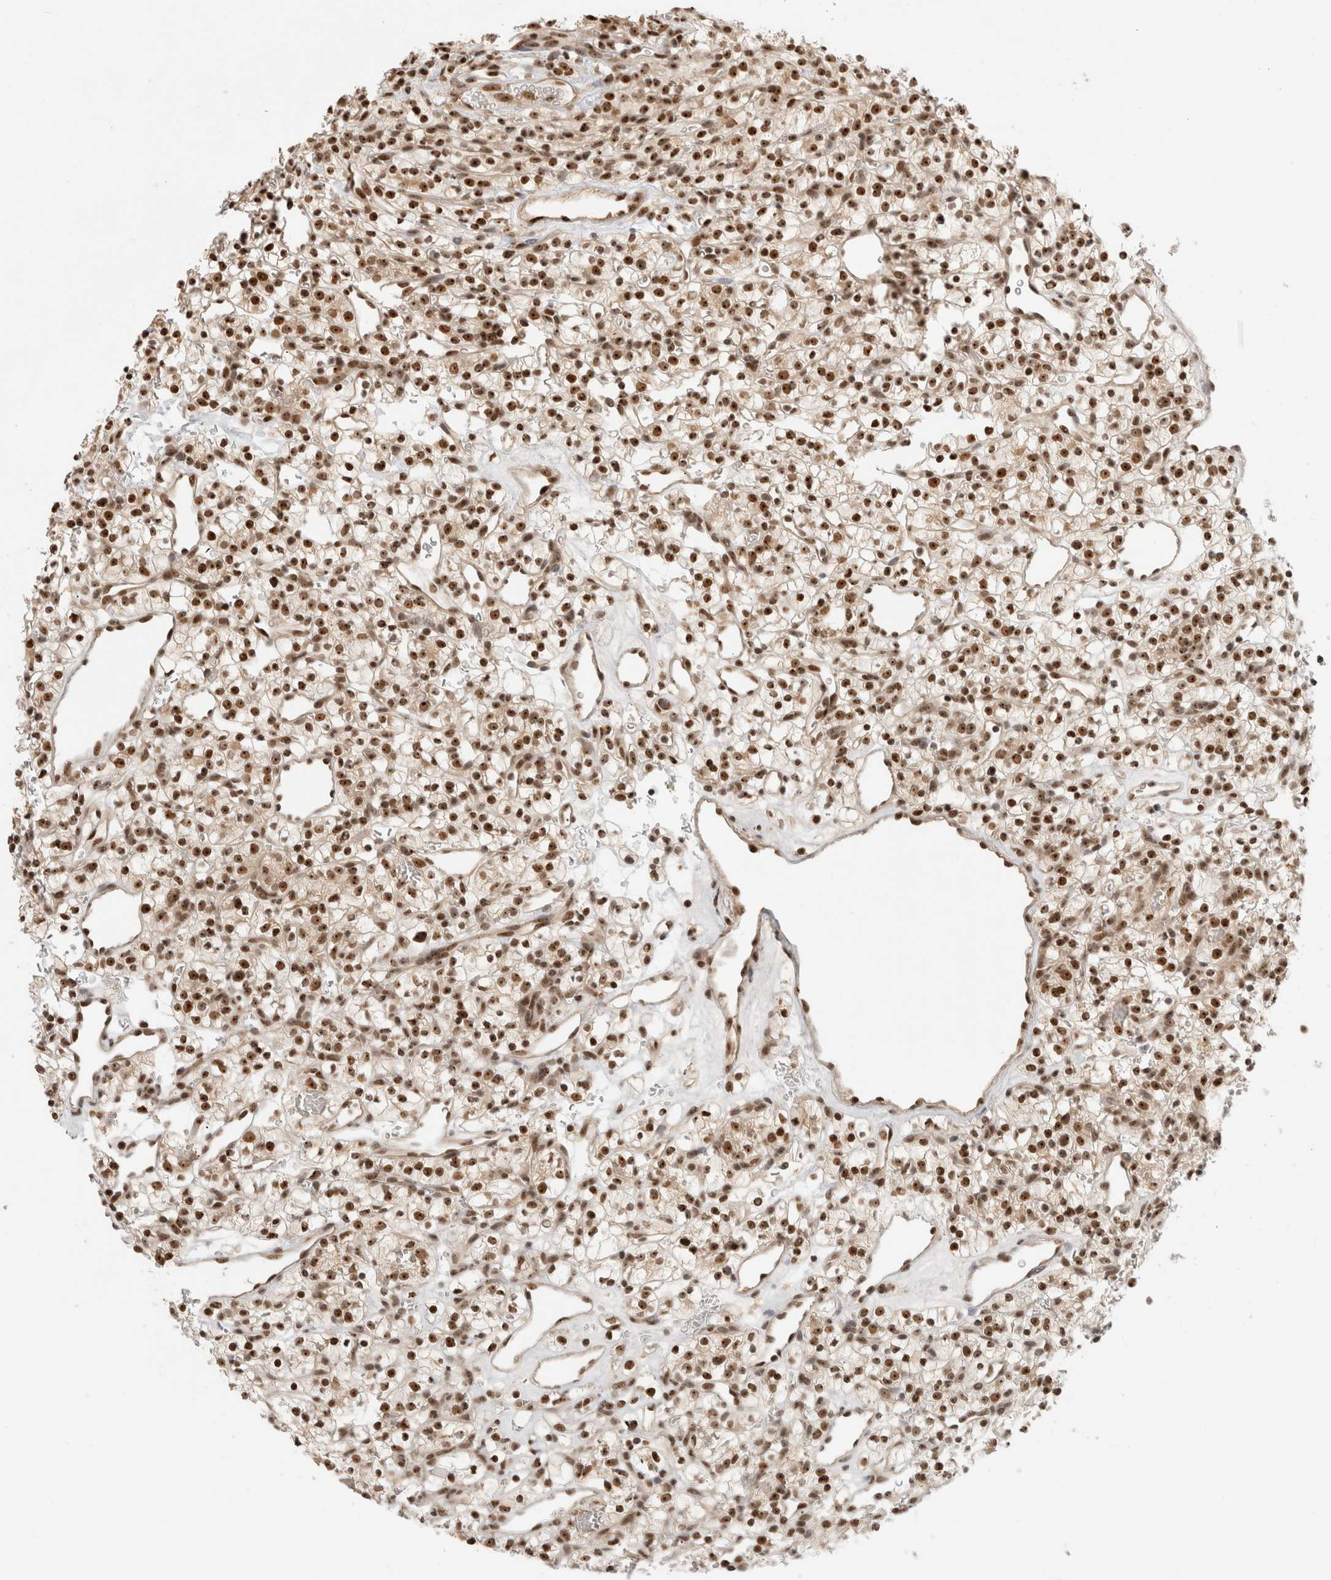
{"staining": {"intensity": "strong", "quantity": ">75%", "location": "nuclear"}, "tissue": "renal cancer", "cell_type": "Tumor cells", "image_type": "cancer", "snomed": [{"axis": "morphology", "description": "Adenocarcinoma, NOS"}, {"axis": "topography", "description": "Kidney"}], "caption": "The histopathology image displays a brown stain indicating the presence of a protein in the nuclear of tumor cells in renal cancer.", "gene": "EBNA1BP2", "patient": {"sex": "female", "age": 57}}